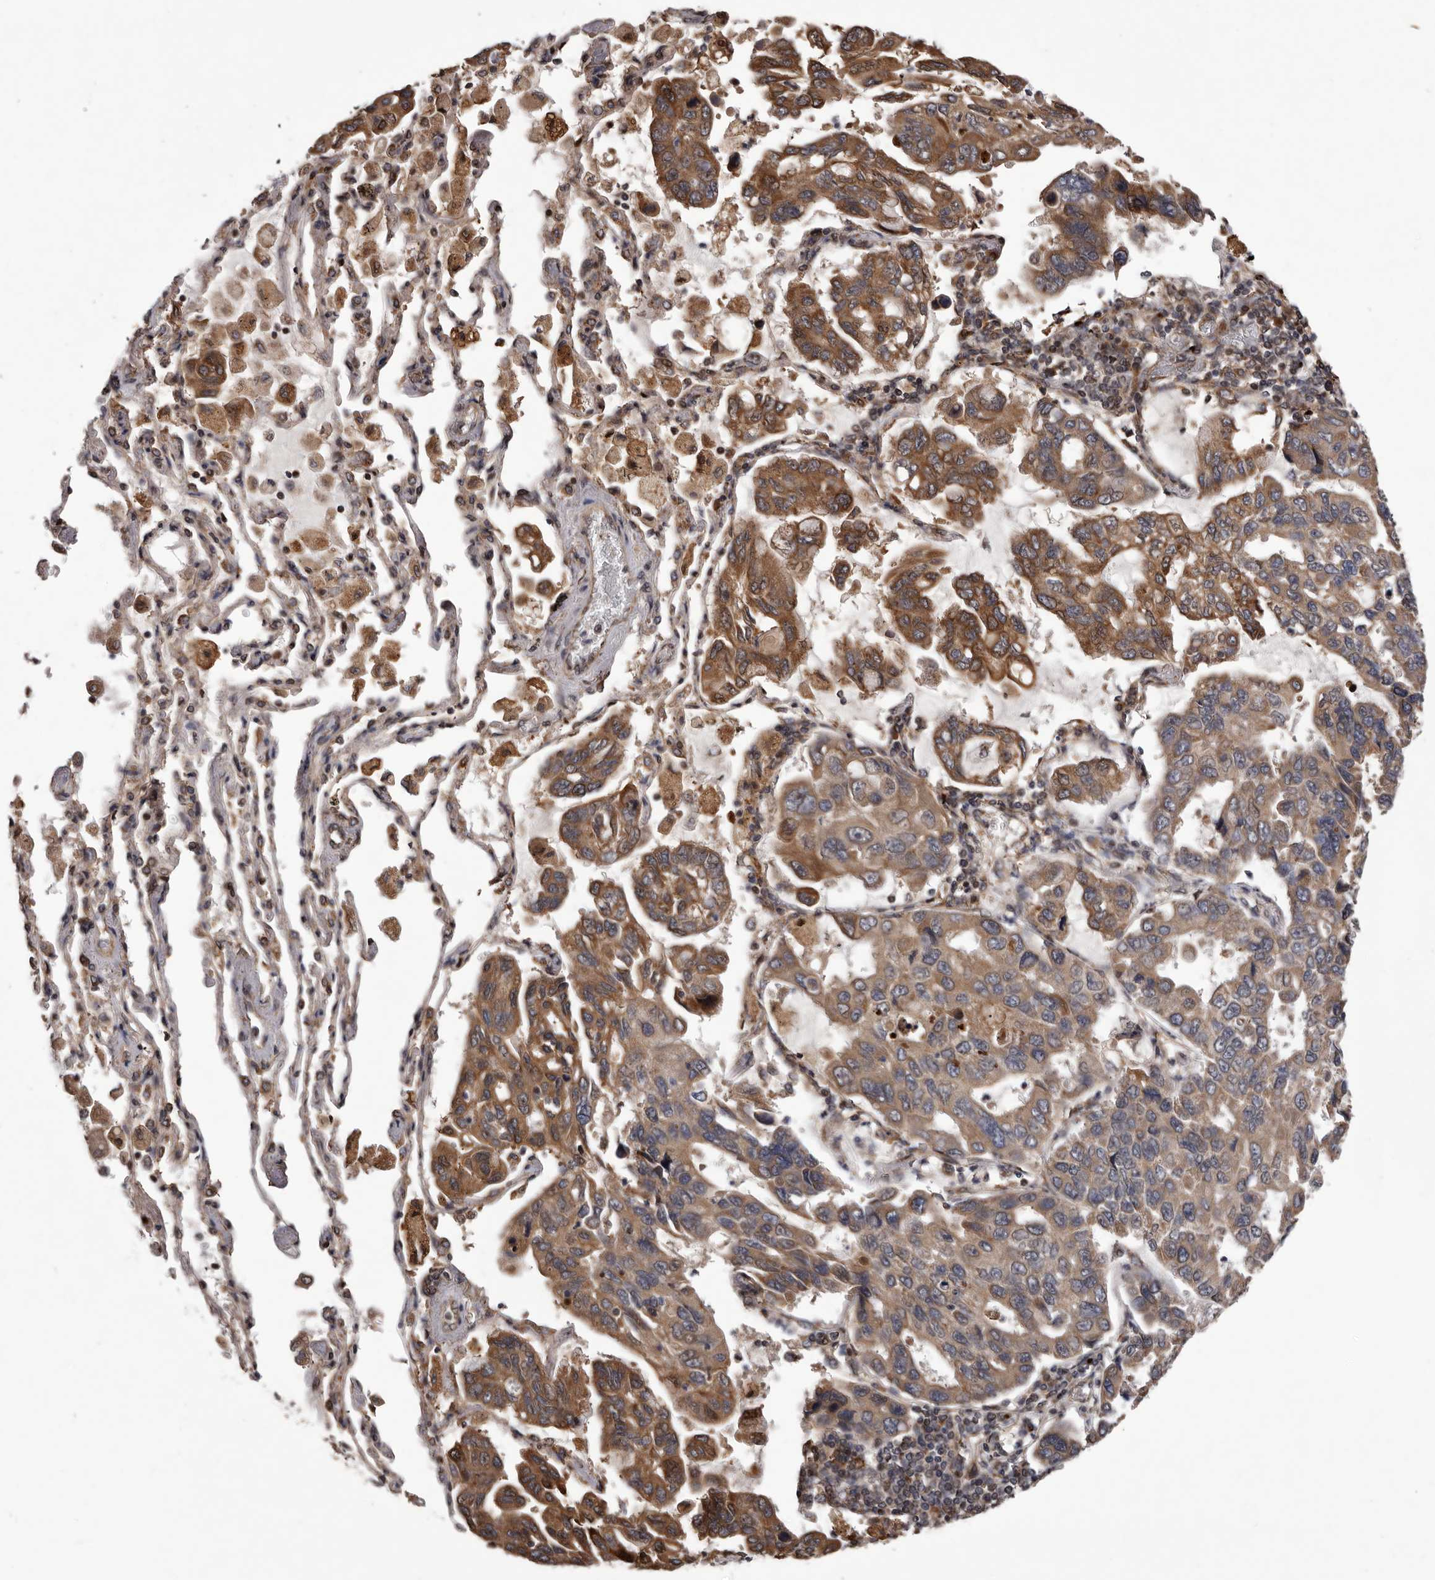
{"staining": {"intensity": "moderate", "quantity": ">75%", "location": "cytoplasmic/membranous"}, "tissue": "lung cancer", "cell_type": "Tumor cells", "image_type": "cancer", "snomed": [{"axis": "morphology", "description": "Adenocarcinoma, NOS"}, {"axis": "topography", "description": "Lung"}], "caption": "Protein staining exhibits moderate cytoplasmic/membranous expression in approximately >75% of tumor cells in lung cancer (adenocarcinoma). The staining is performed using DAB (3,3'-diaminobenzidine) brown chromogen to label protein expression. The nuclei are counter-stained blue using hematoxylin.", "gene": "GADD45B", "patient": {"sex": "male", "age": 64}}